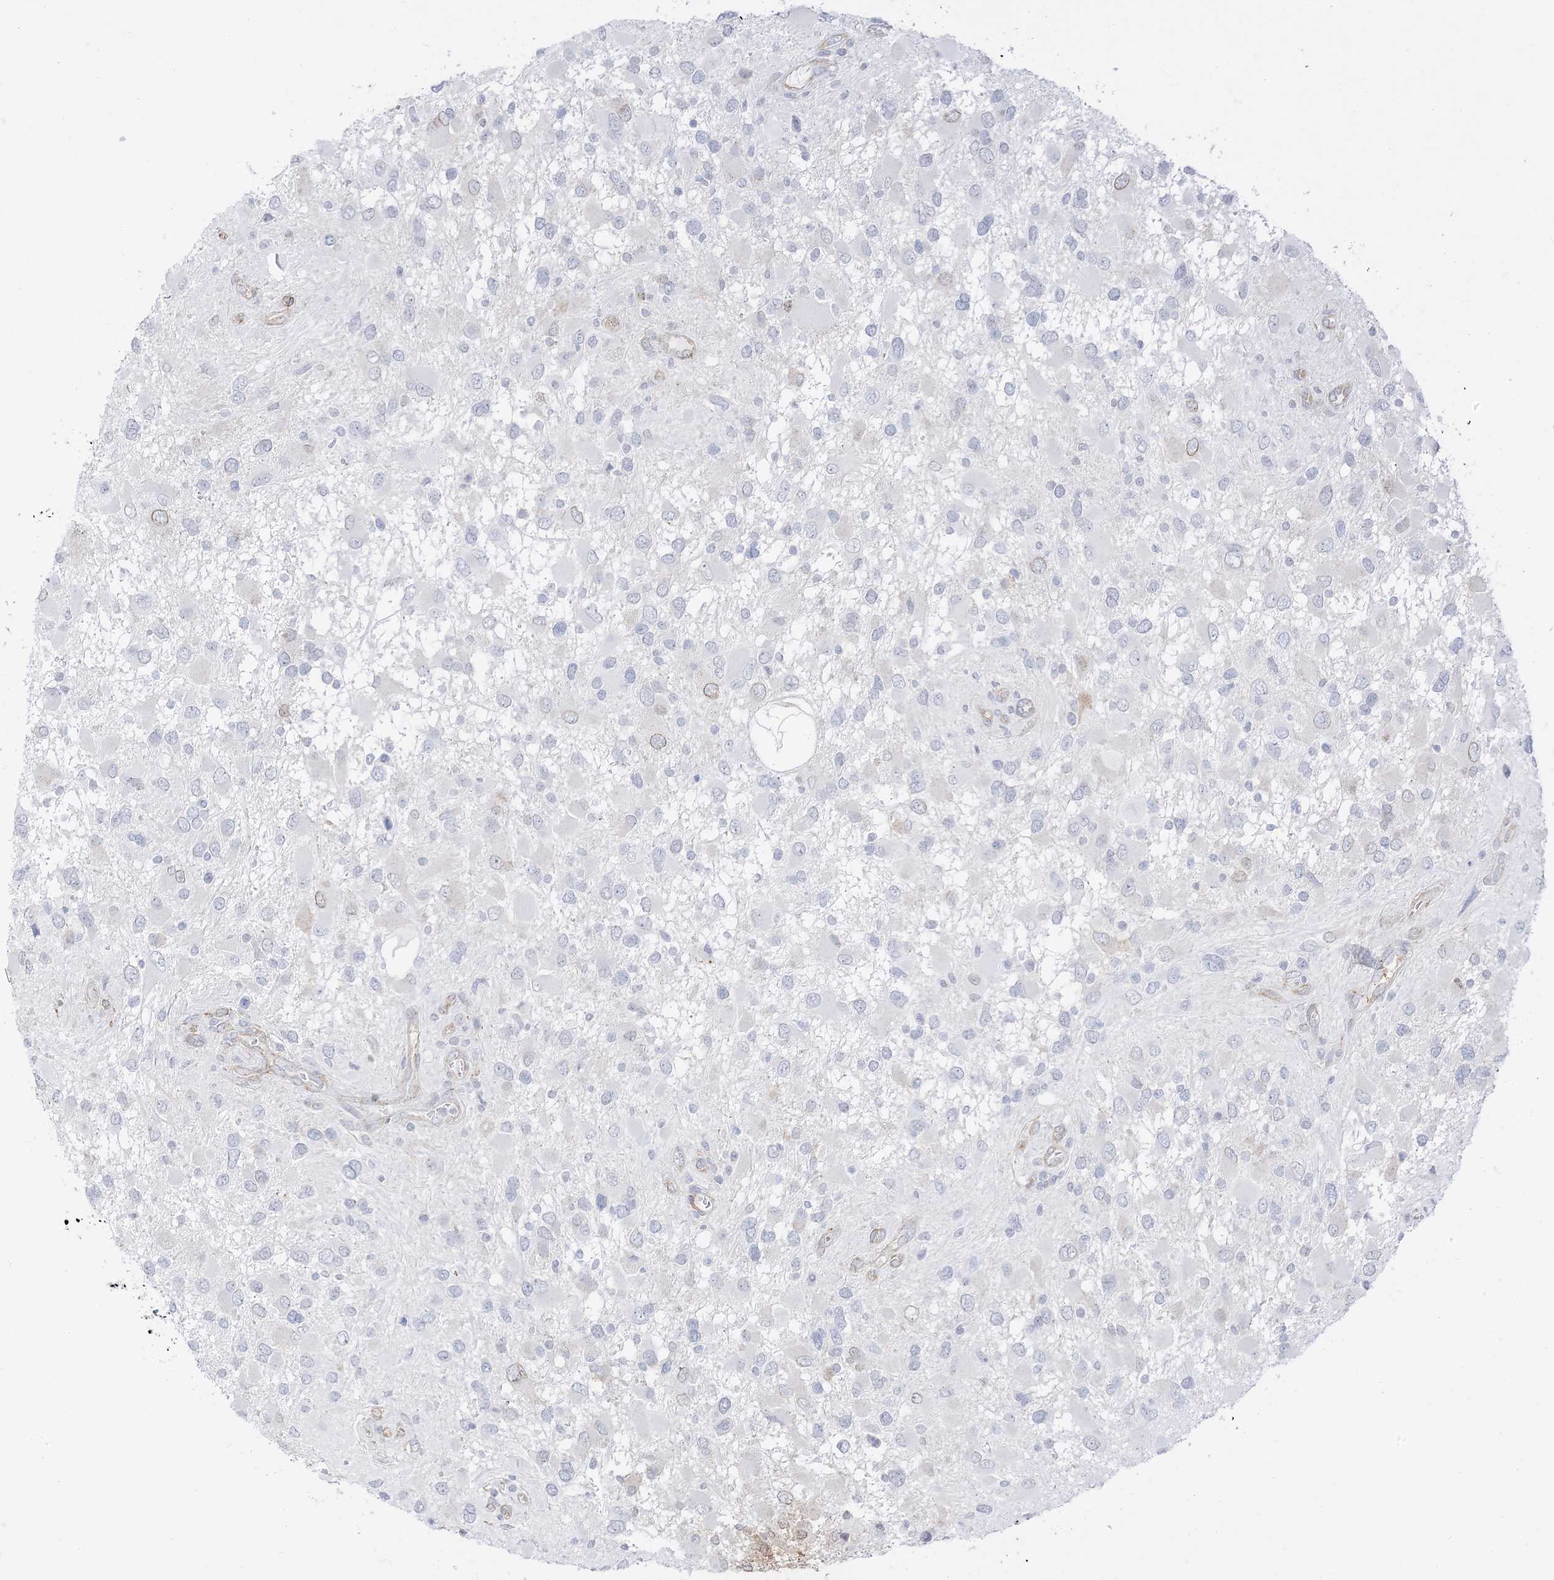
{"staining": {"intensity": "negative", "quantity": "none", "location": "none"}, "tissue": "glioma", "cell_type": "Tumor cells", "image_type": "cancer", "snomed": [{"axis": "morphology", "description": "Glioma, malignant, High grade"}, {"axis": "topography", "description": "Brain"}], "caption": "Immunohistochemical staining of malignant high-grade glioma demonstrates no significant expression in tumor cells.", "gene": "RAC1", "patient": {"sex": "male", "age": 53}}